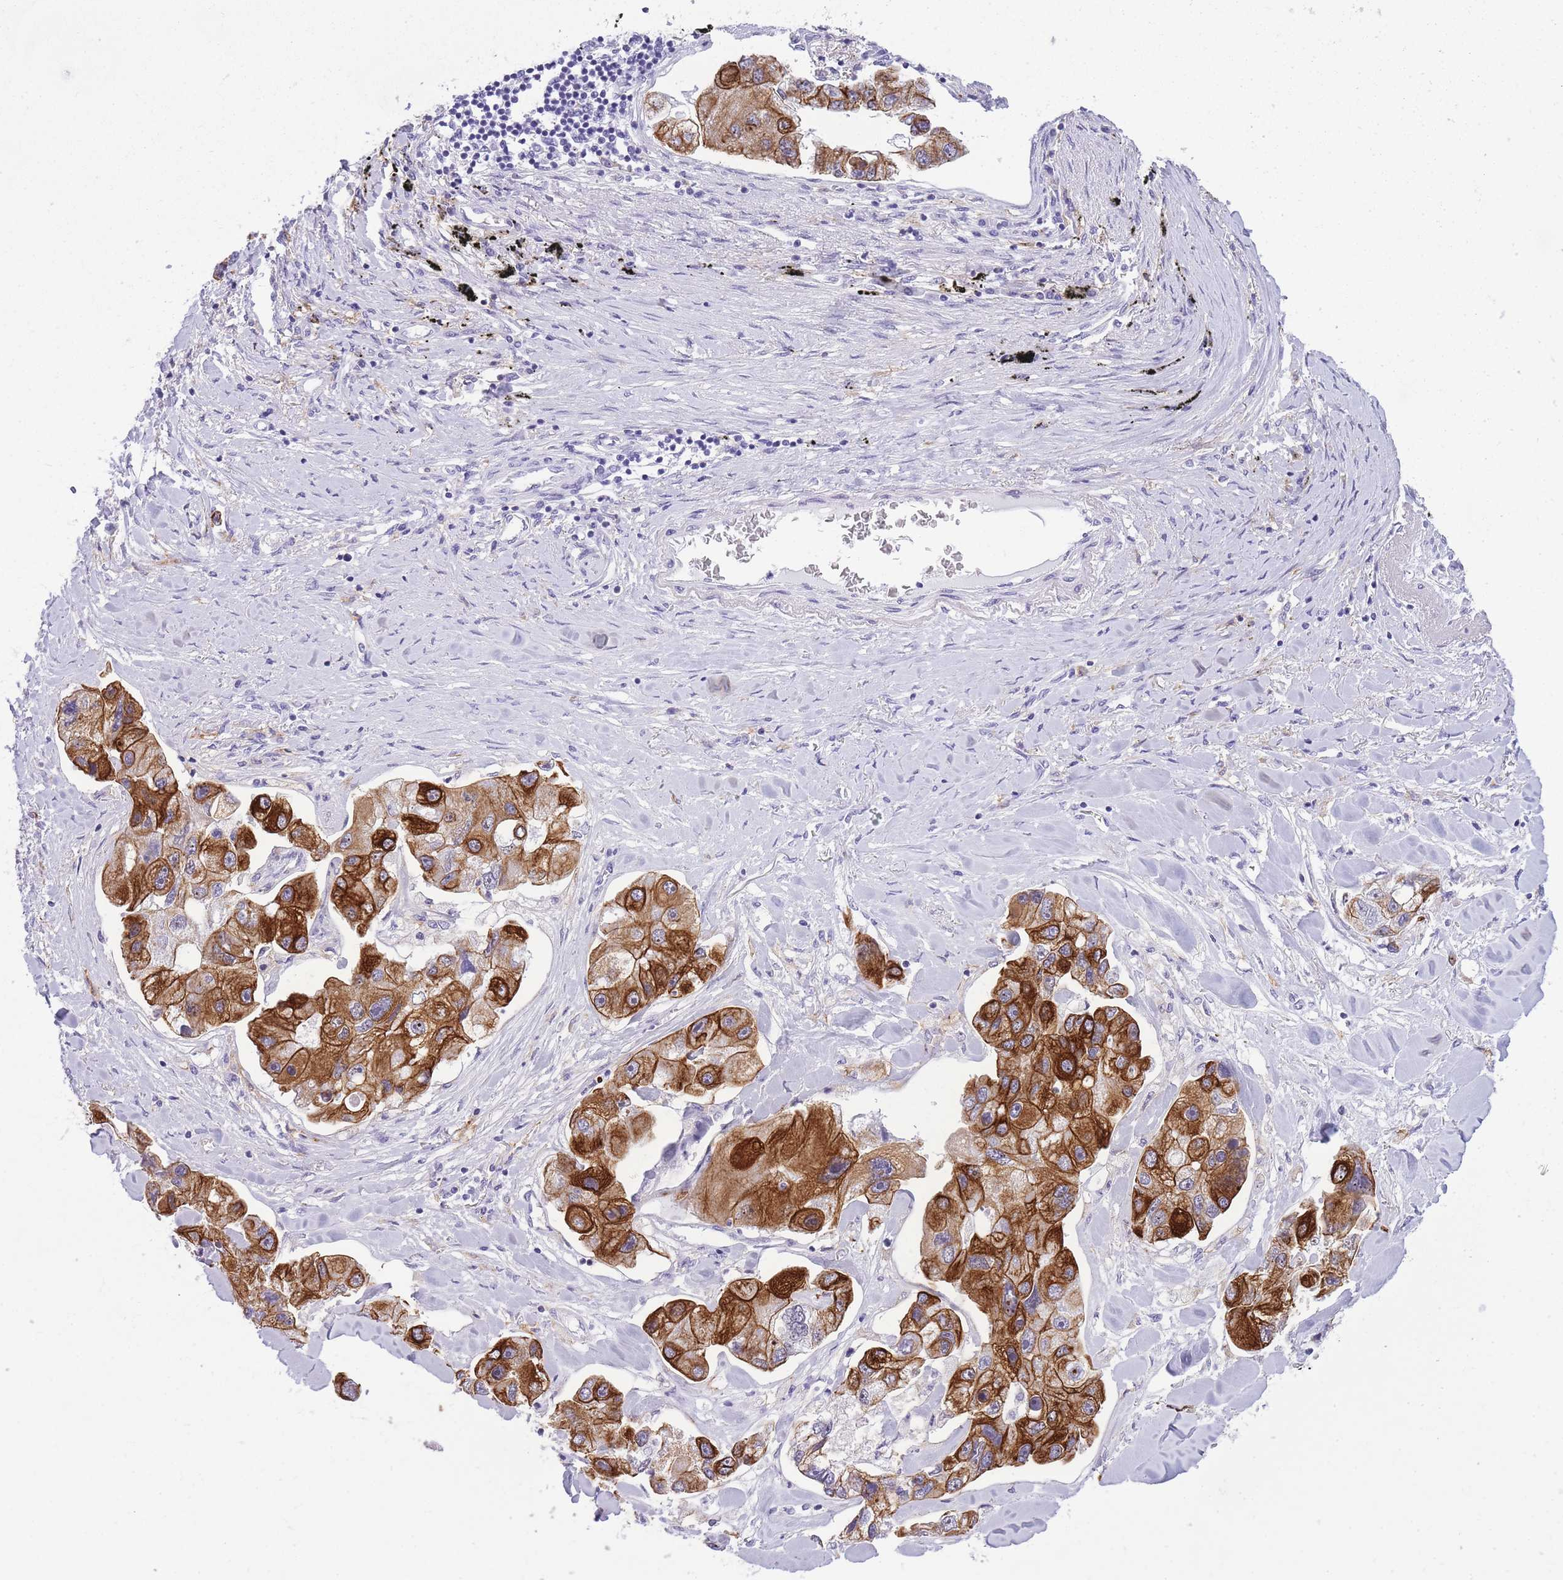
{"staining": {"intensity": "strong", "quantity": ">75%", "location": "cytoplasmic/membranous"}, "tissue": "lung cancer", "cell_type": "Tumor cells", "image_type": "cancer", "snomed": [{"axis": "morphology", "description": "Adenocarcinoma, NOS"}, {"axis": "topography", "description": "Lung"}], "caption": "Protein expression by IHC reveals strong cytoplasmic/membranous positivity in approximately >75% of tumor cells in lung adenocarcinoma. Immunohistochemistry (ihc) stains the protein in brown and the nuclei are stained blue.", "gene": "RADX", "patient": {"sex": "female", "age": 54}}